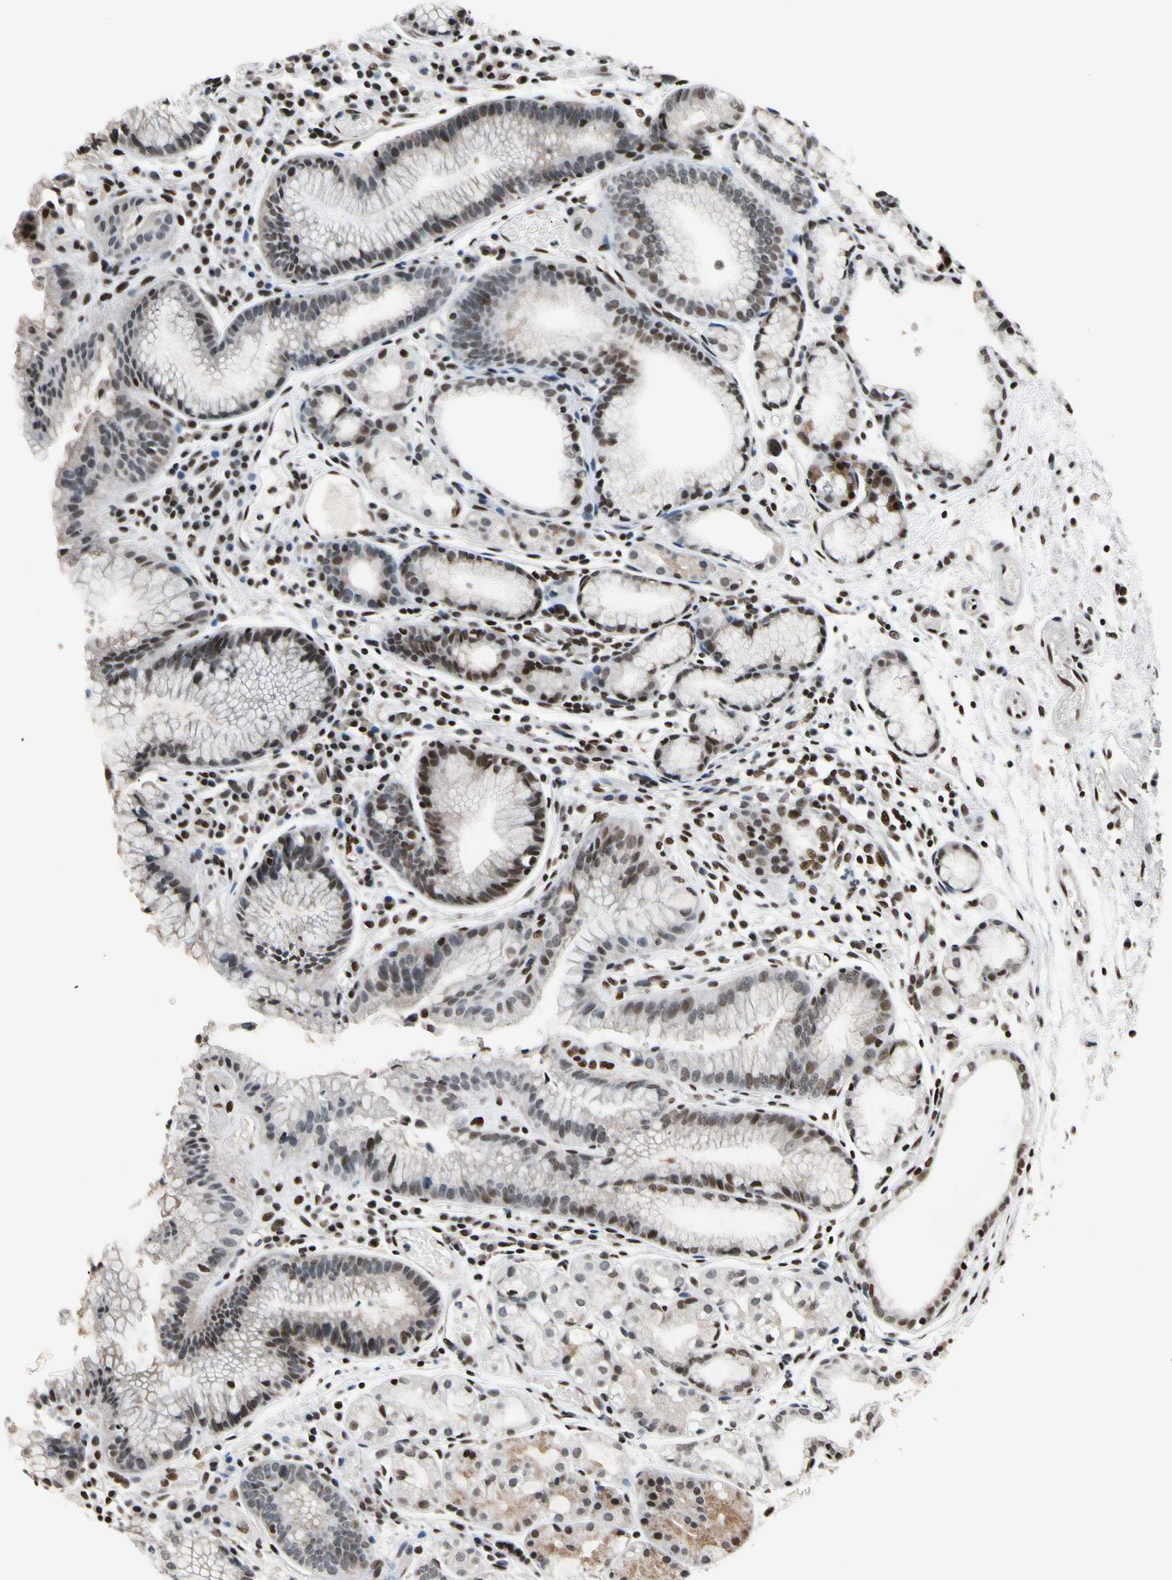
{"staining": {"intensity": "moderate", "quantity": ">75%", "location": "cytoplasmic/membranous,nuclear"}, "tissue": "stomach", "cell_type": "Glandular cells", "image_type": "normal", "snomed": [{"axis": "morphology", "description": "Normal tissue, NOS"}, {"axis": "topography", "description": "Stomach, upper"}], "caption": "Brown immunohistochemical staining in unremarkable human stomach shows moderate cytoplasmic/membranous,nuclear staining in about >75% of glandular cells.", "gene": "RECQL", "patient": {"sex": "male", "age": 72}}